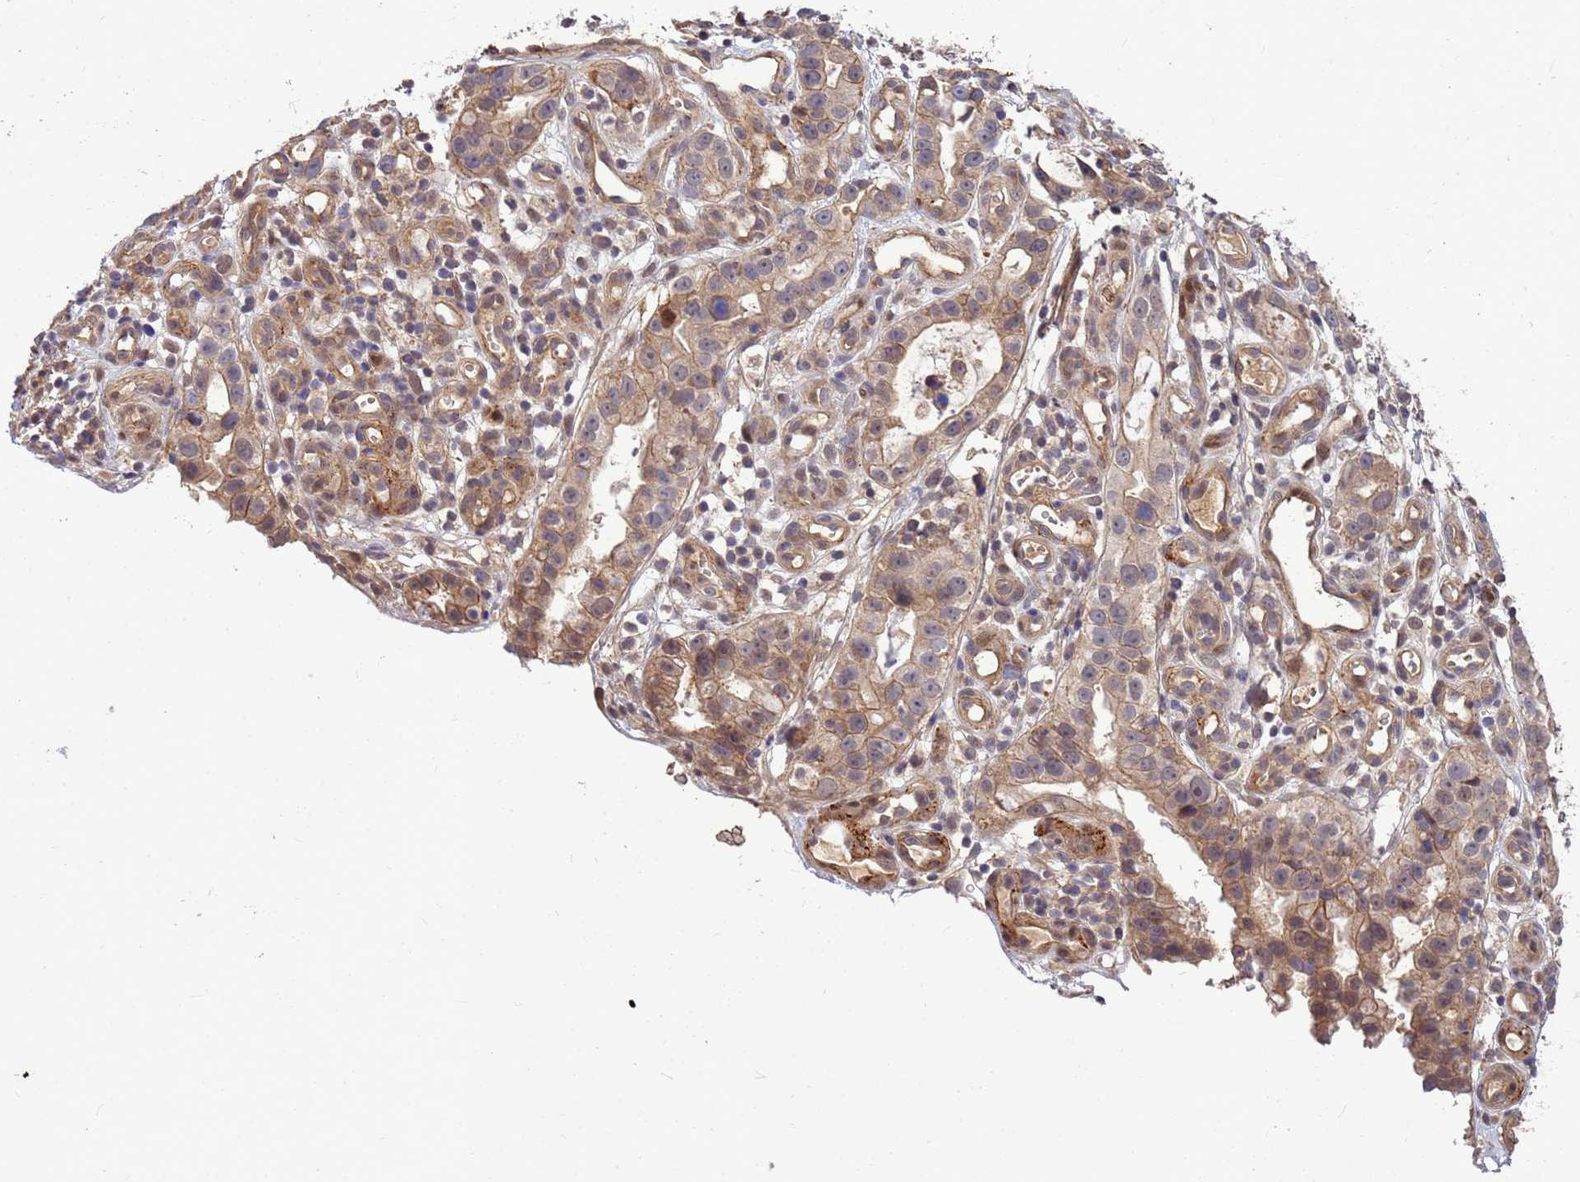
{"staining": {"intensity": "weak", "quantity": ">75%", "location": "cytoplasmic/membranous"}, "tissue": "stomach cancer", "cell_type": "Tumor cells", "image_type": "cancer", "snomed": [{"axis": "morphology", "description": "Adenocarcinoma, NOS"}, {"axis": "topography", "description": "Stomach"}], "caption": "A low amount of weak cytoplasmic/membranous expression is seen in approximately >75% of tumor cells in stomach cancer (adenocarcinoma) tissue. (Brightfield microscopy of DAB IHC at high magnification).", "gene": "DUS4L", "patient": {"sex": "male", "age": 55}}